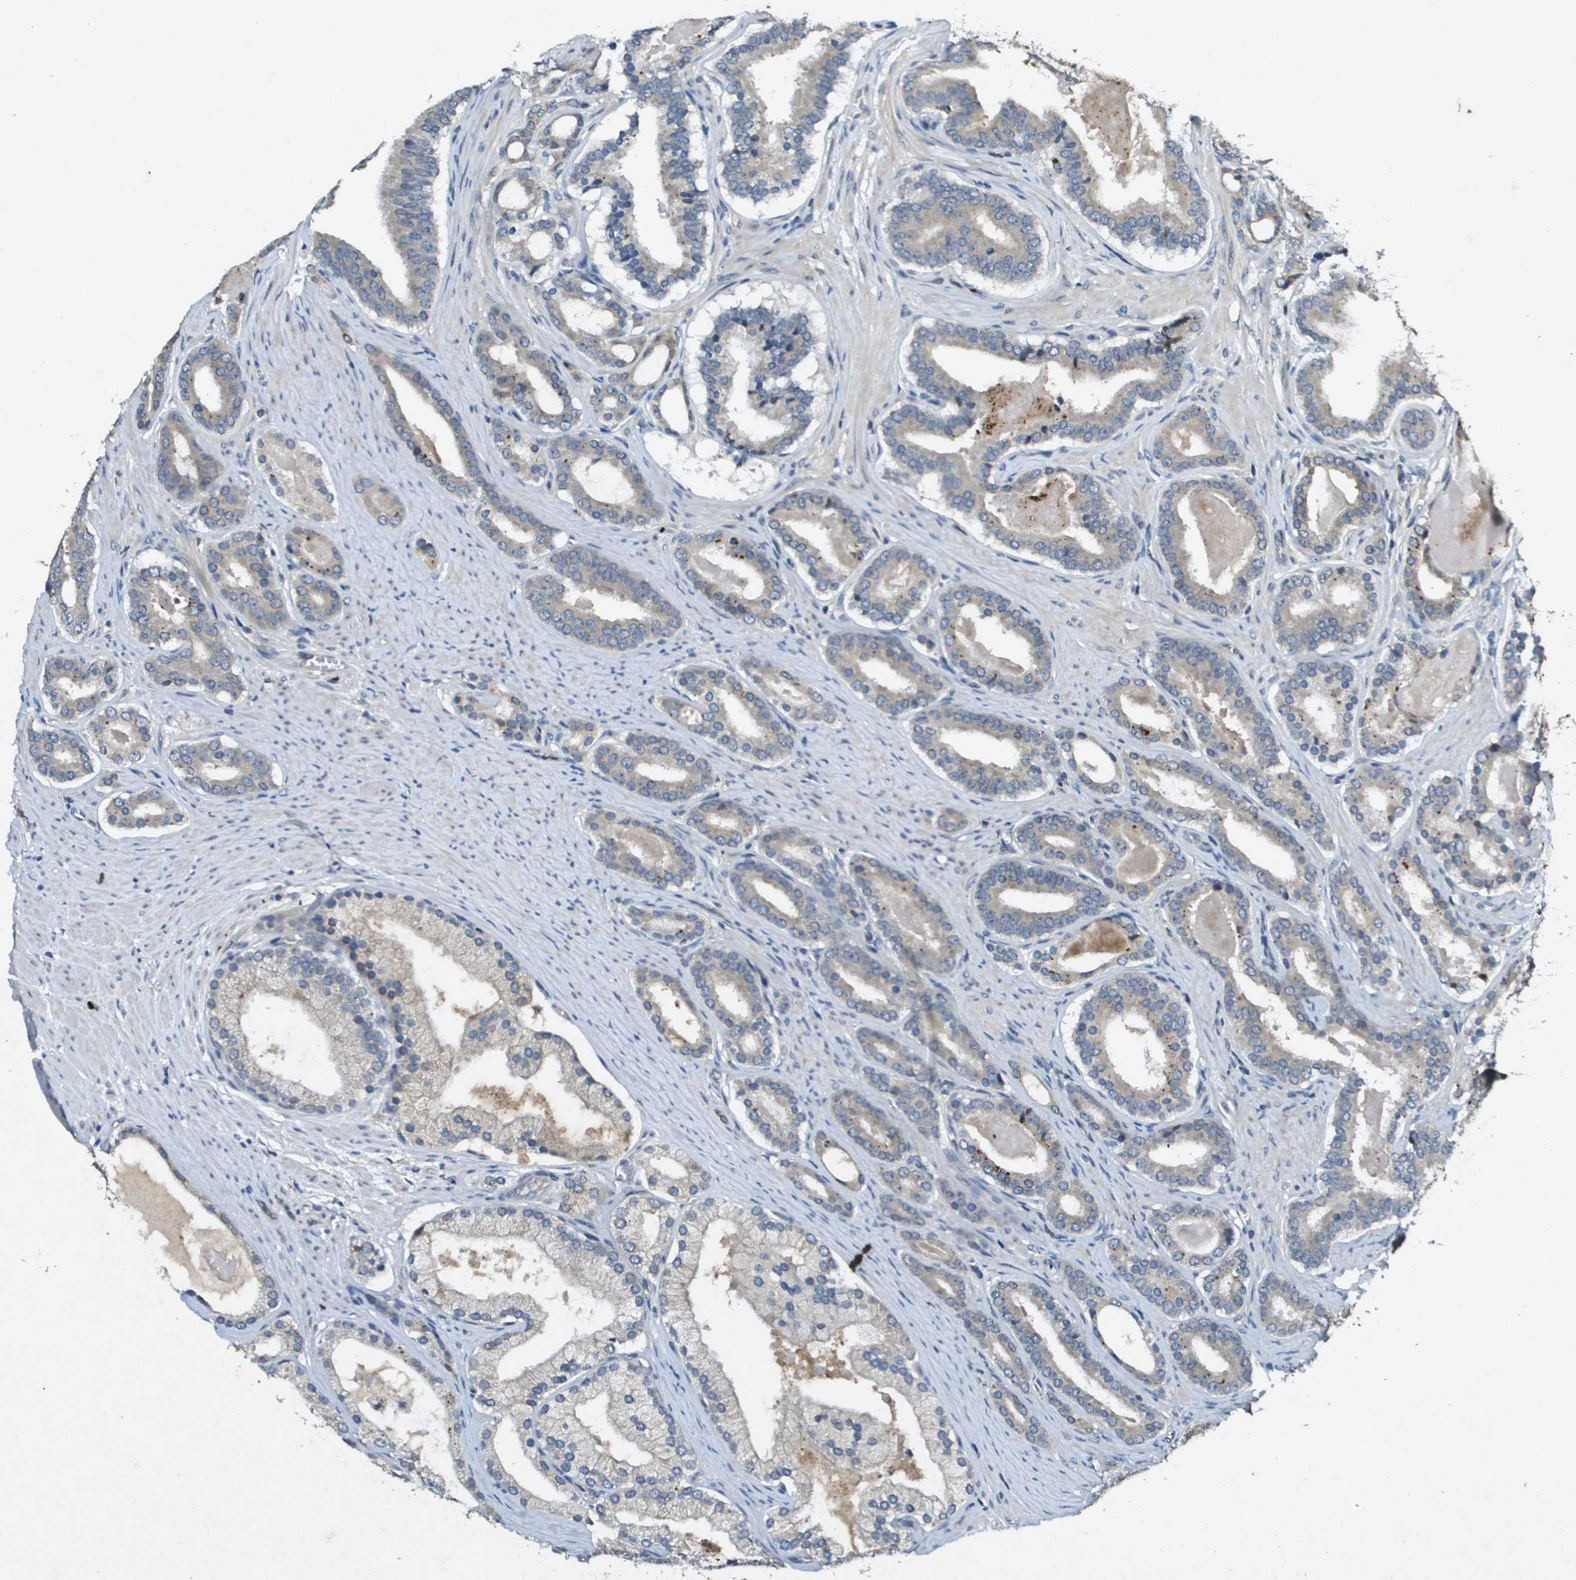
{"staining": {"intensity": "weak", "quantity": ">75%", "location": "cytoplasmic/membranous"}, "tissue": "prostate cancer", "cell_type": "Tumor cells", "image_type": "cancer", "snomed": [{"axis": "morphology", "description": "Adenocarcinoma, High grade"}, {"axis": "topography", "description": "Prostate"}], "caption": "A brown stain labels weak cytoplasmic/membranous staining of a protein in prostate adenocarcinoma (high-grade) tumor cells.", "gene": "PGAP3", "patient": {"sex": "male", "age": 60}}